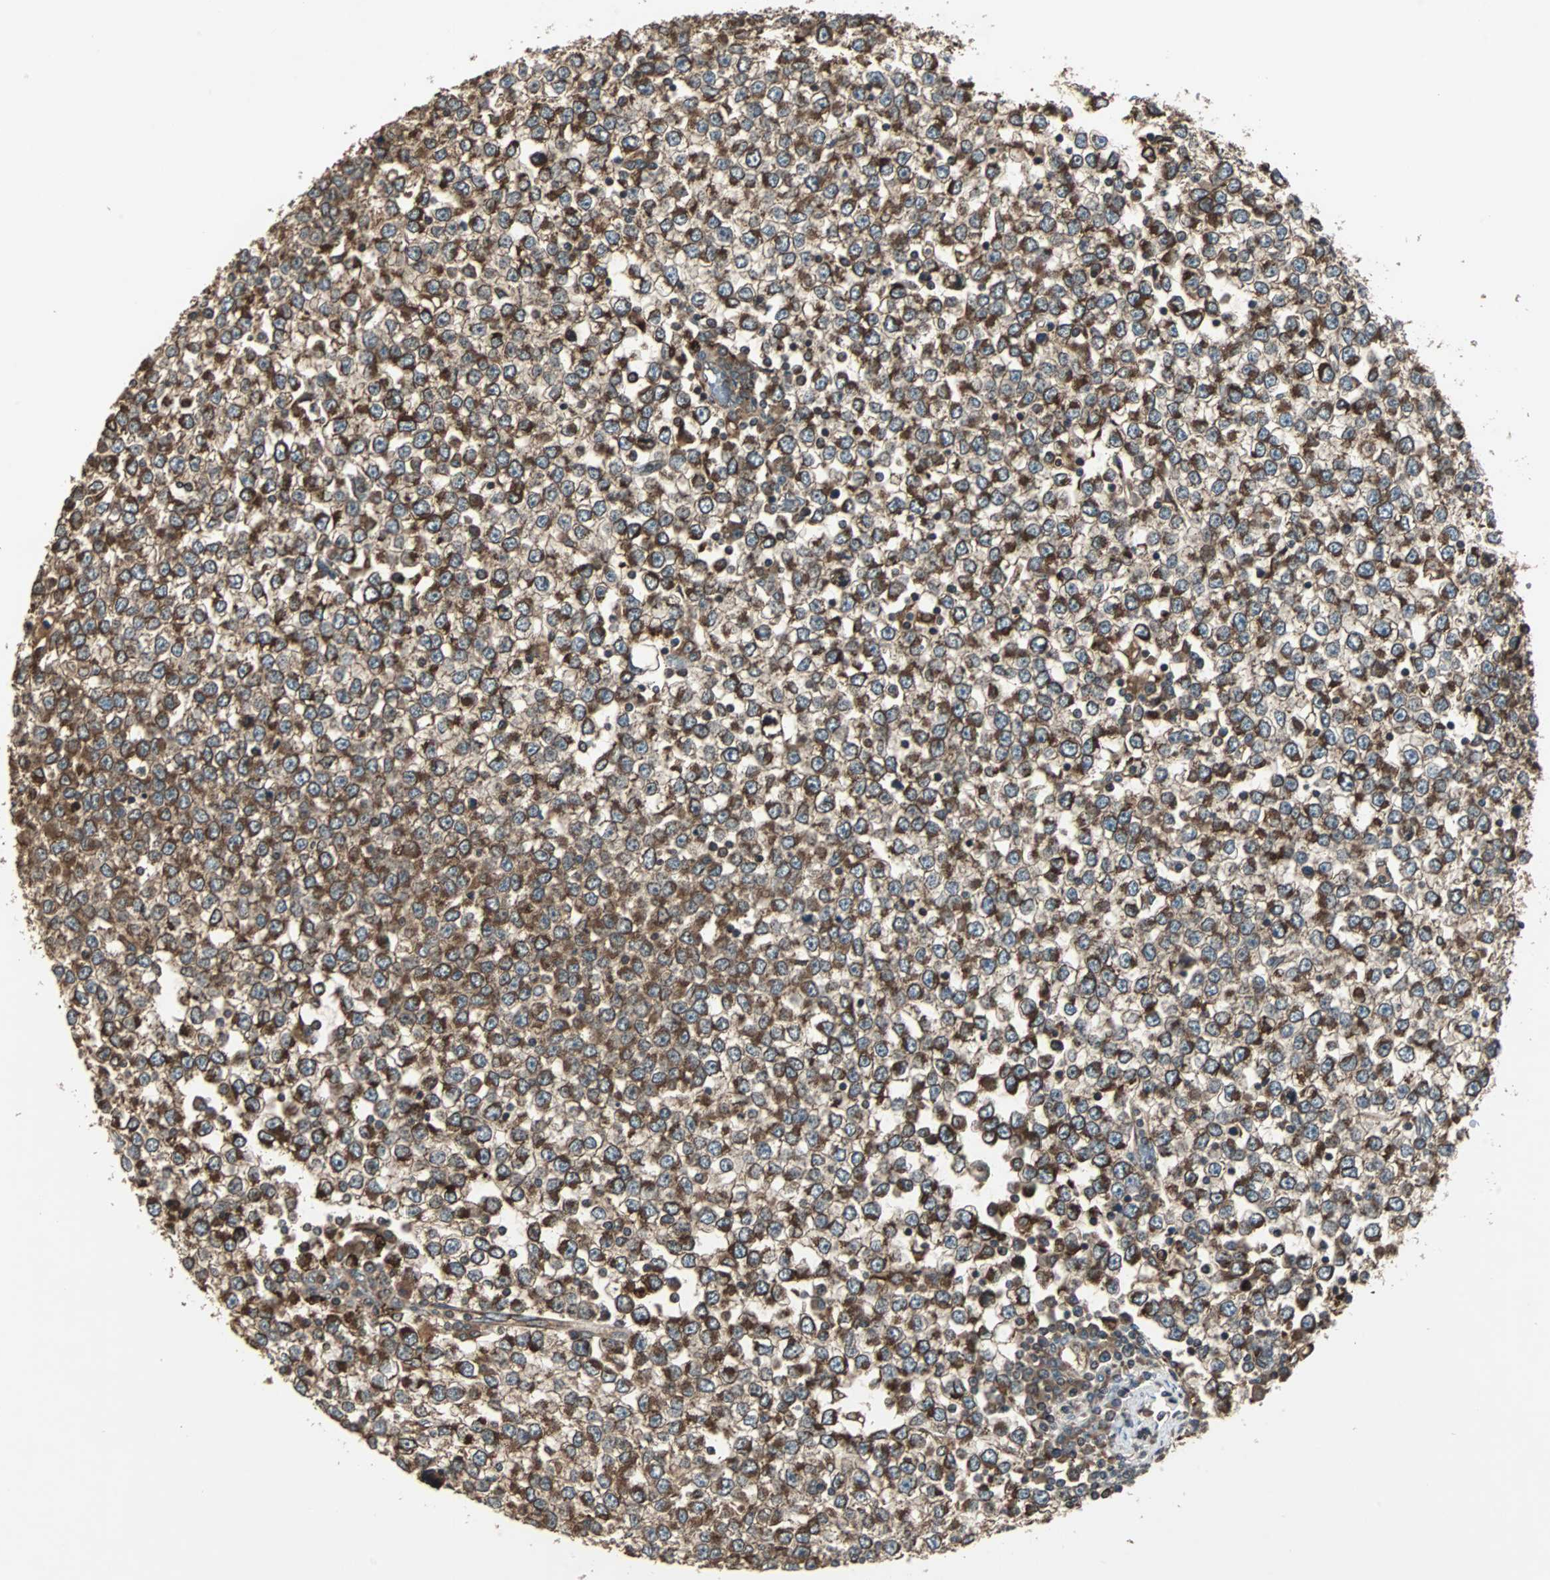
{"staining": {"intensity": "strong", "quantity": ">75%", "location": "cytoplasmic/membranous"}, "tissue": "testis cancer", "cell_type": "Tumor cells", "image_type": "cancer", "snomed": [{"axis": "morphology", "description": "Seminoma, NOS"}, {"axis": "topography", "description": "Testis"}], "caption": "Testis cancer stained with a protein marker displays strong staining in tumor cells.", "gene": "RAB7A", "patient": {"sex": "male", "age": 65}}